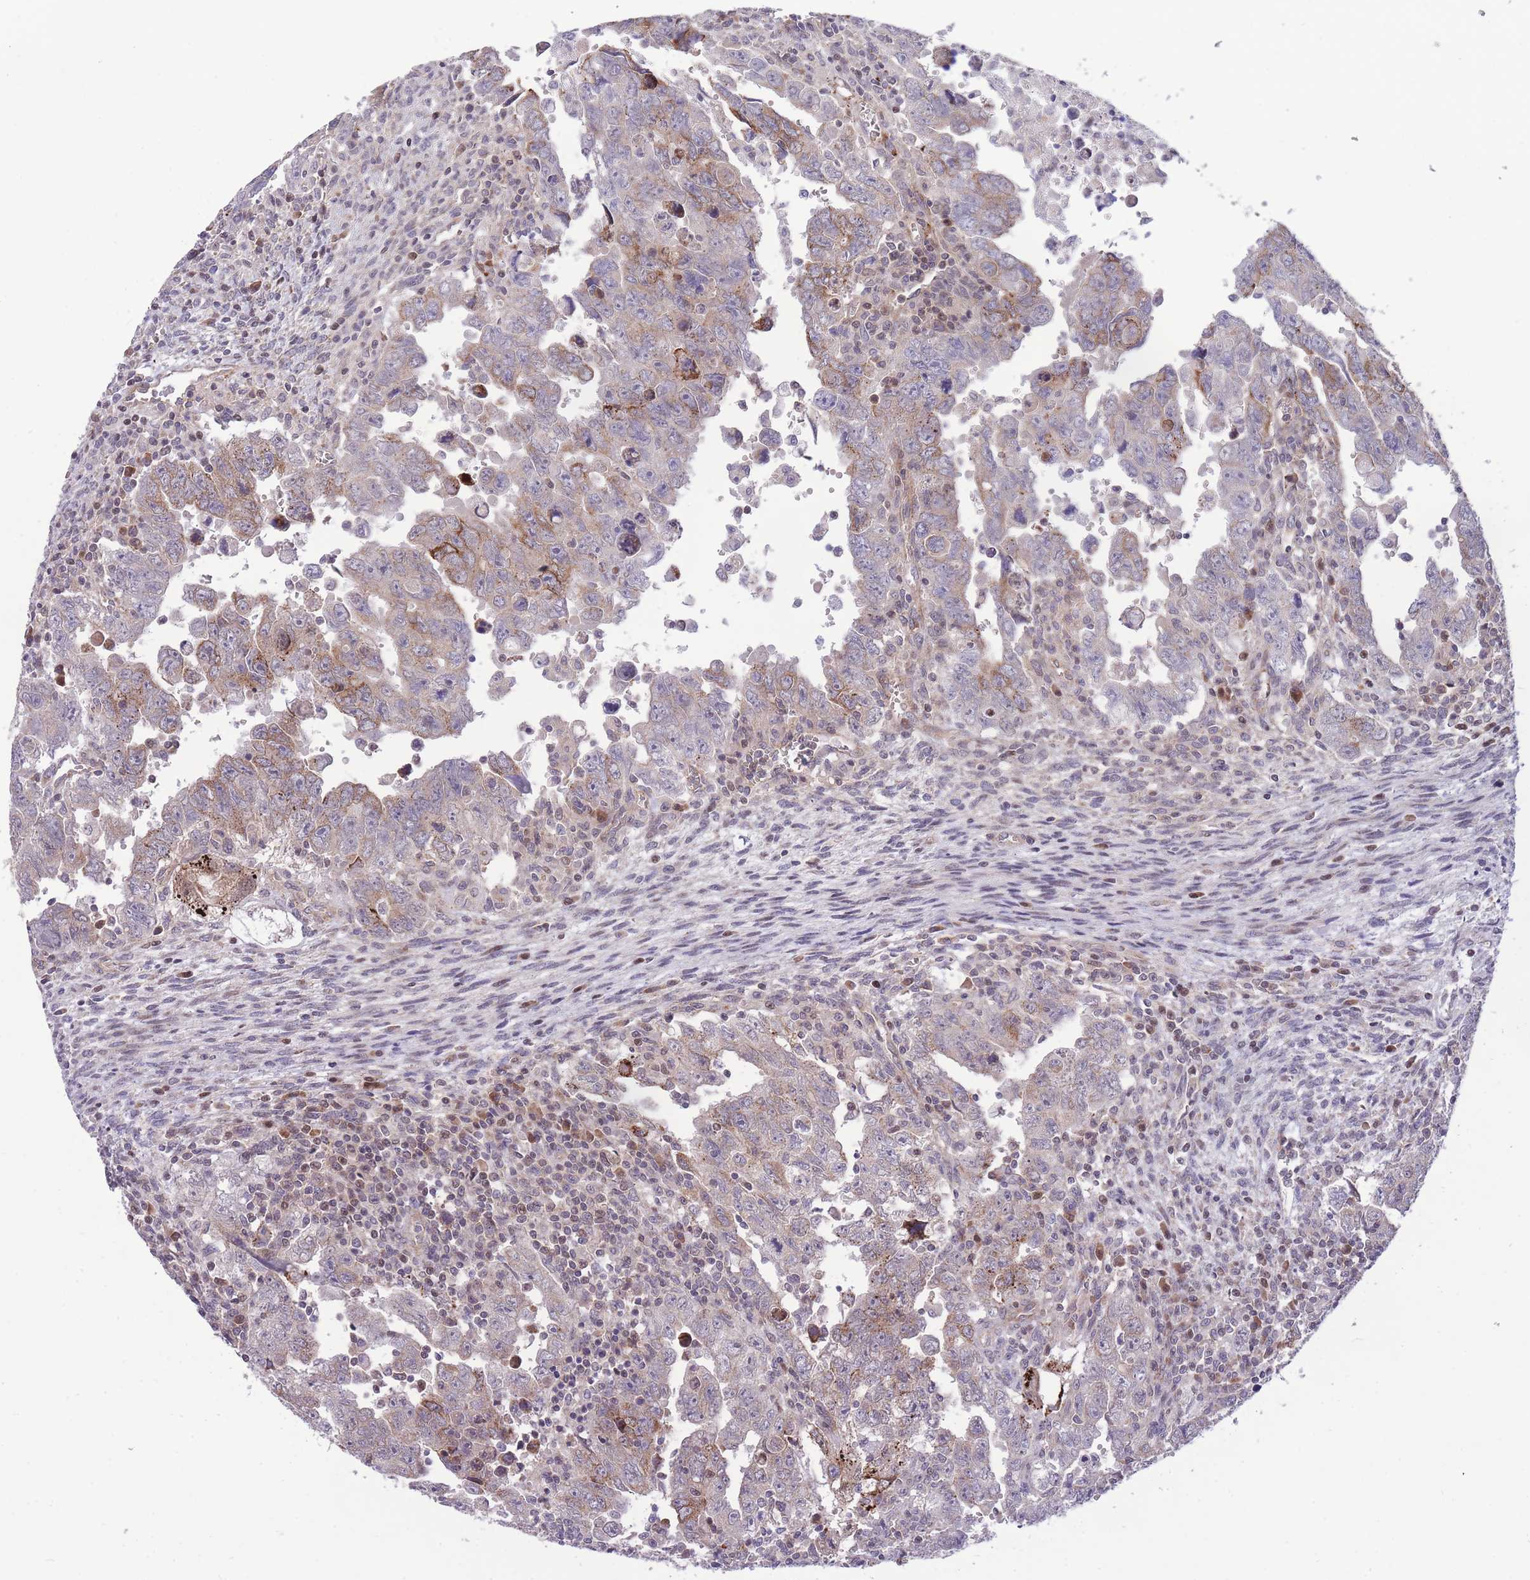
{"staining": {"intensity": "moderate", "quantity": "<25%", "location": "cytoplasmic/membranous"}, "tissue": "testis cancer", "cell_type": "Tumor cells", "image_type": "cancer", "snomed": [{"axis": "morphology", "description": "Carcinoma, Embryonal, NOS"}, {"axis": "topography", "description": "Testis"}], "caption": "Human testis embryonal carcinoma stained with a brown dye reveals moderate cytoplasmic/membranous positive expression in approximately <25% of tumor cells.", "gene": "RIC8A", "patient": {"sex": "male", "age": 28}}